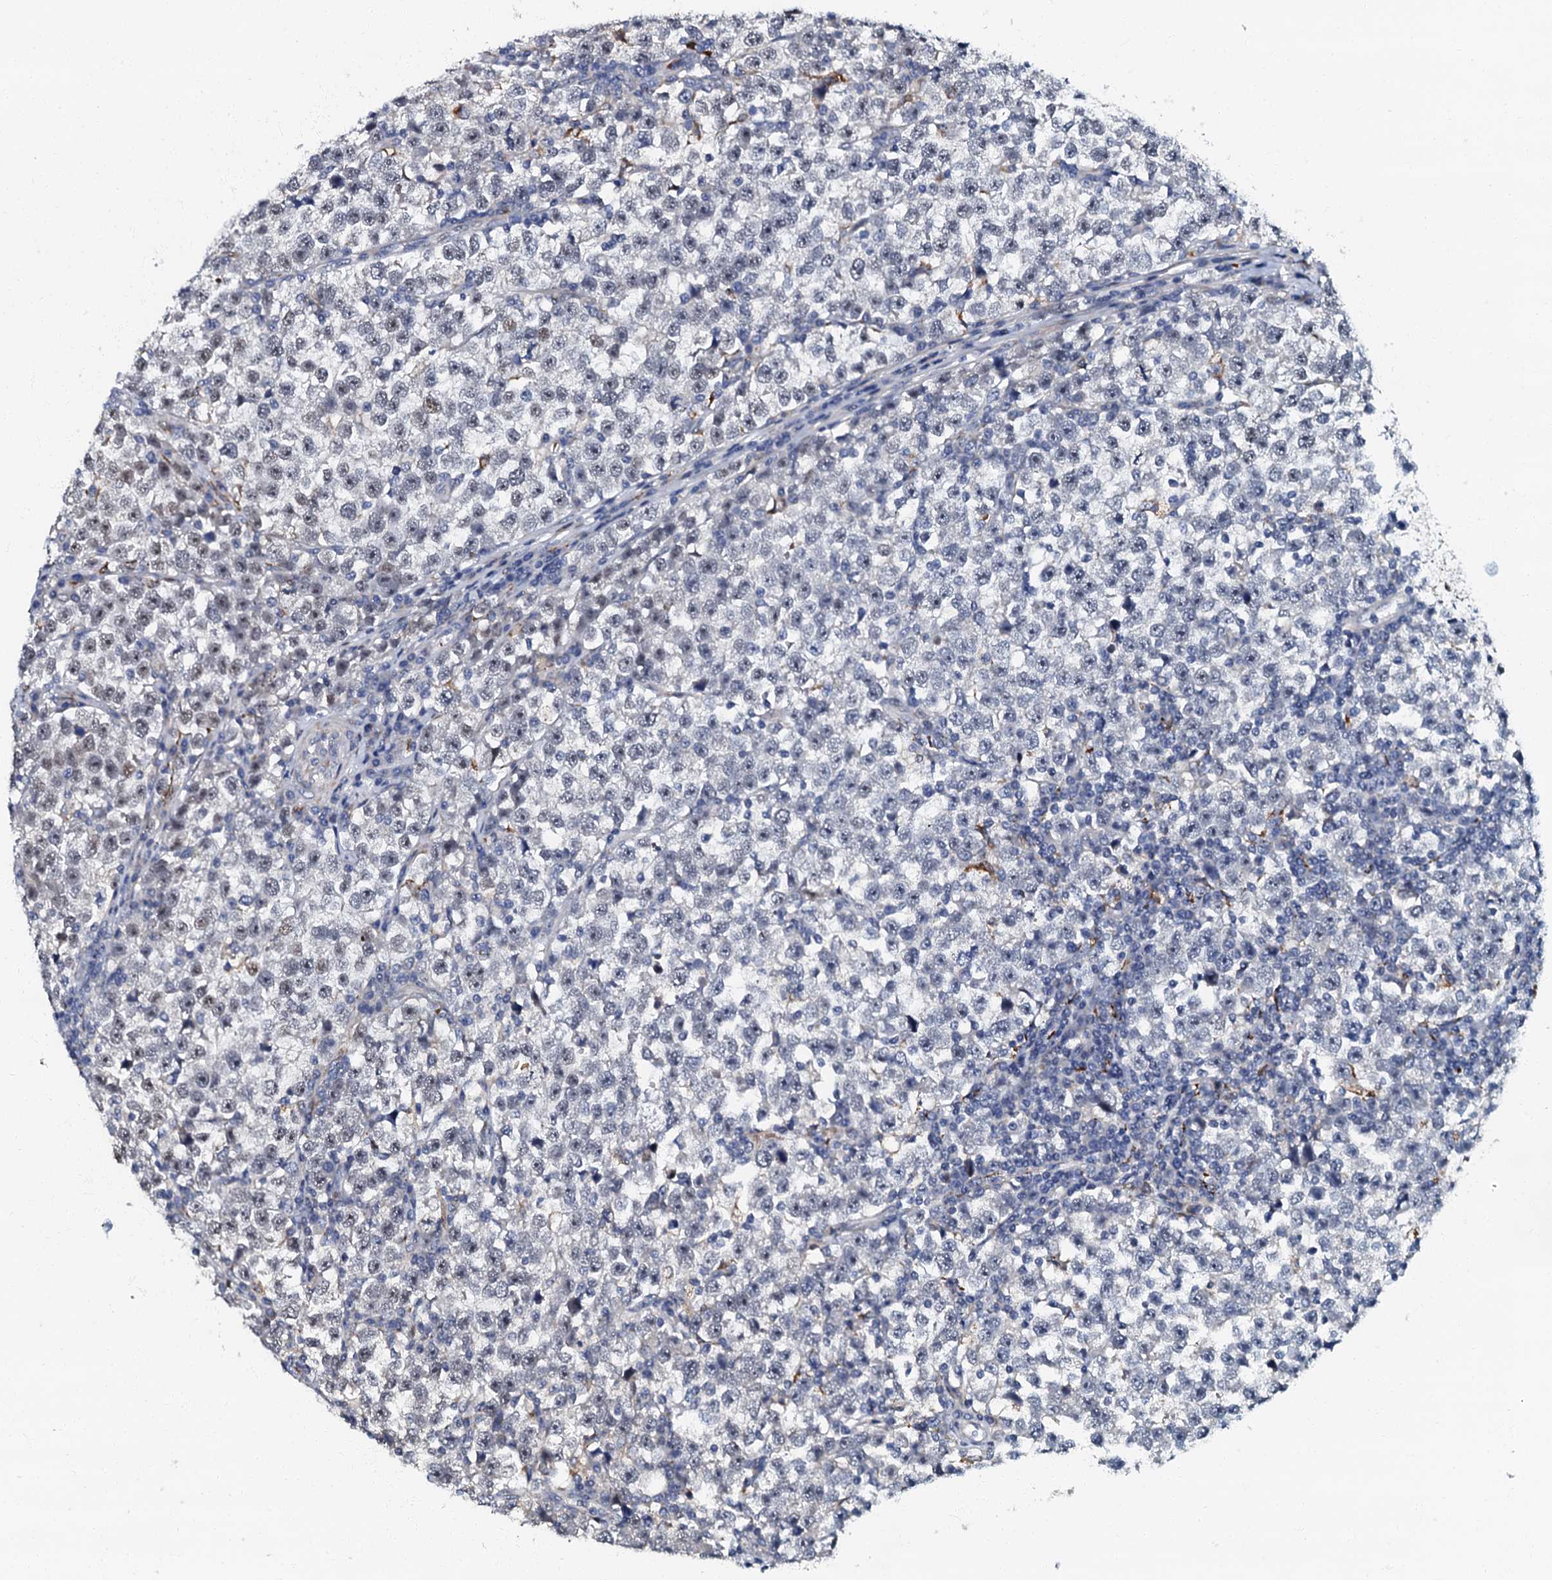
{"staining": {"intensity": "moderate", "quantity": "<25%", "location": "nuclear"}, "tissue": "testis cancer", "cell_type": "Tumor cells", "image_type": "cancer", "snomed": [{"axis": "morphology", "description": "Normal tissue, NOS"}, {"axis": "morphology", "description": "Seminoma, NOS"}, {"axis": "topography", "description": "Testis"}], "caption": "Seminoma (testis) stained for a protein reveals moderate nuclear positivity in tumor cells. The protein of interest is shown in brown color, while the nuclei are stained blue.", "gene": "OLAH", "patient": {"sex": "male", "age": 43}}